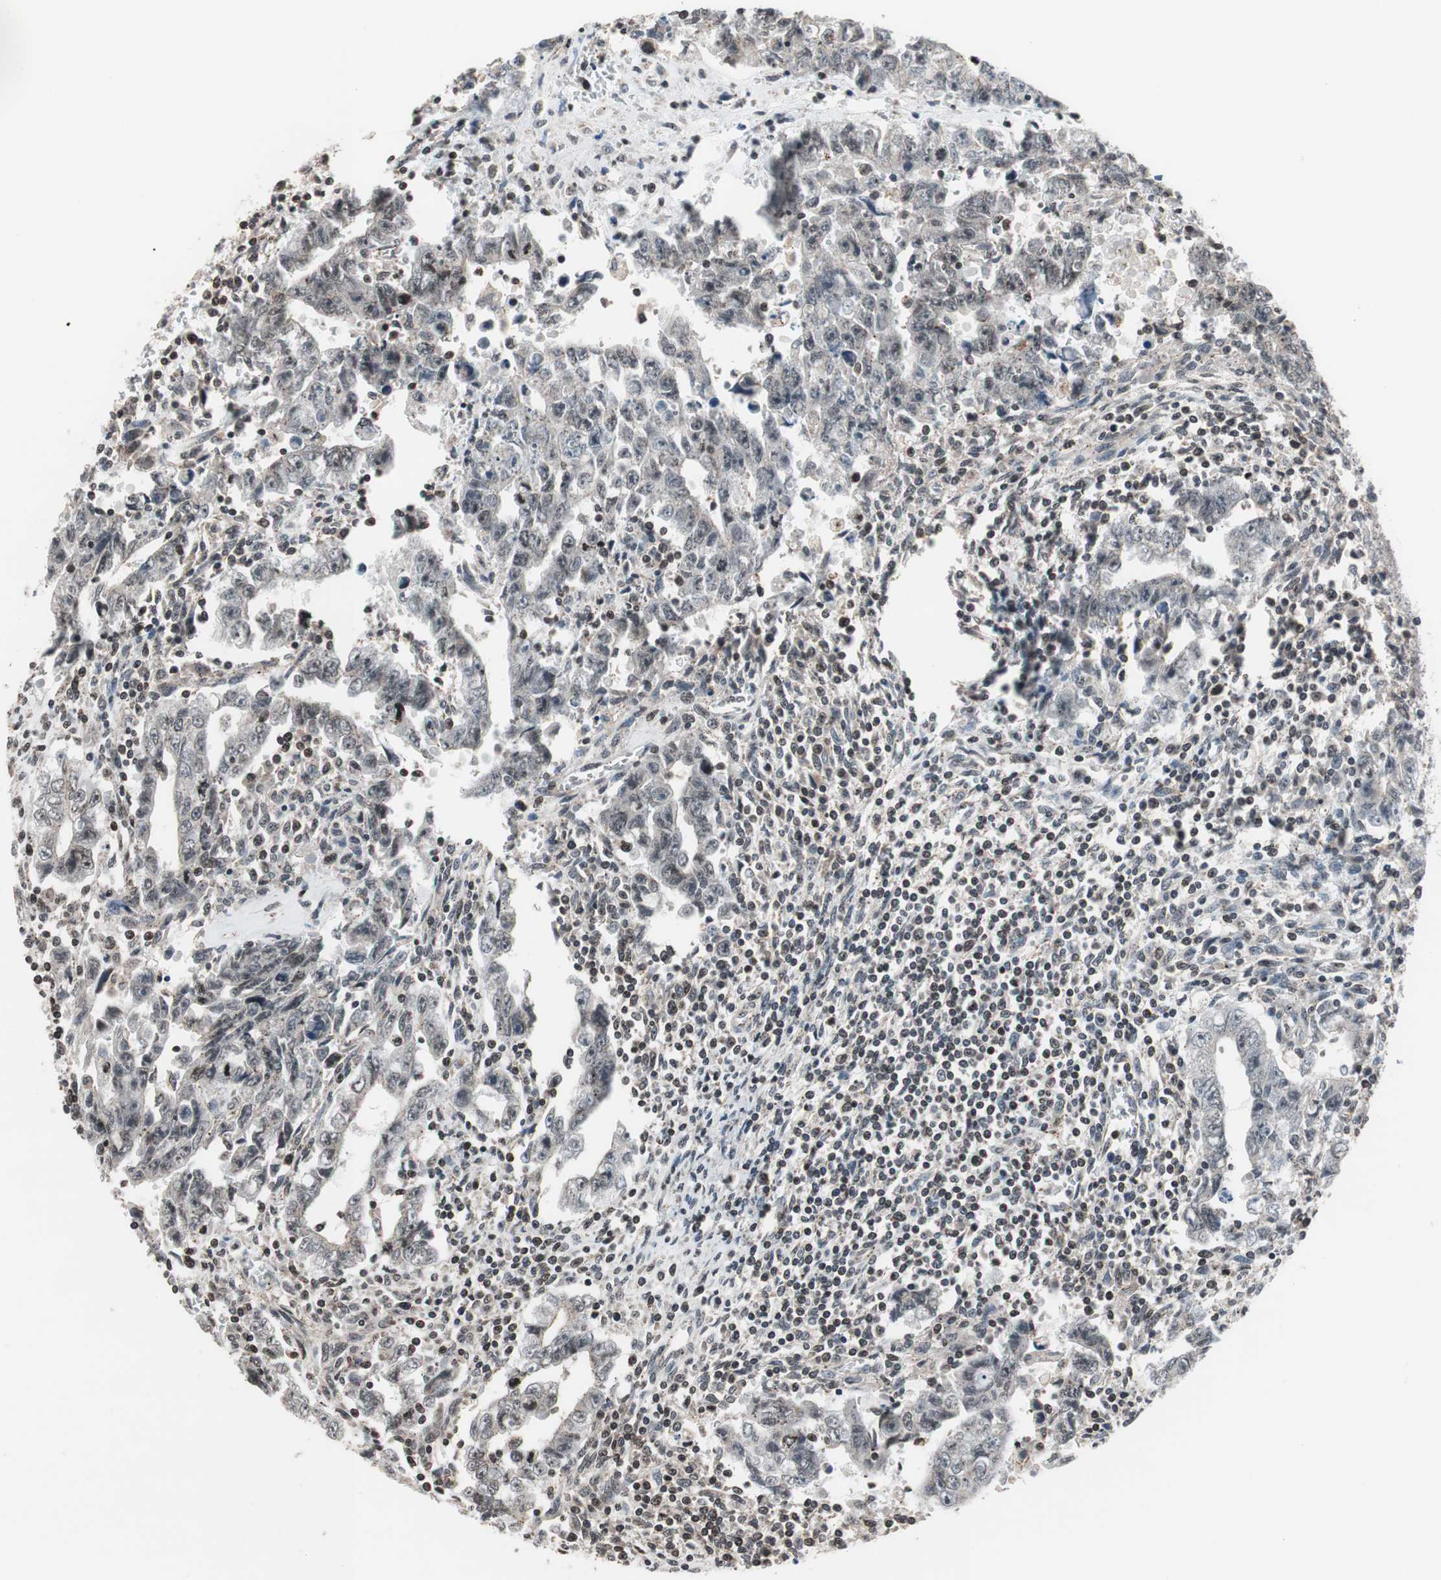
{"staining": {"intensity": "negative", "quantity": "none", "location": "none"}, "tissue": "testis cancer", "cell_type": "Tumor cells", "image_type": "cancer", "snomed": [{"axis": "morphology", "description": "Carcinoma, Embryonal, NOS"}, {"axis": "topography", "description": "Testis"}], "caption": "Image shows no significant protein staining in tumor cells of testis cancer (embryonal carcinoma).", "gene": "RFC1", "patient": {"sex": "male", "age": 28}}